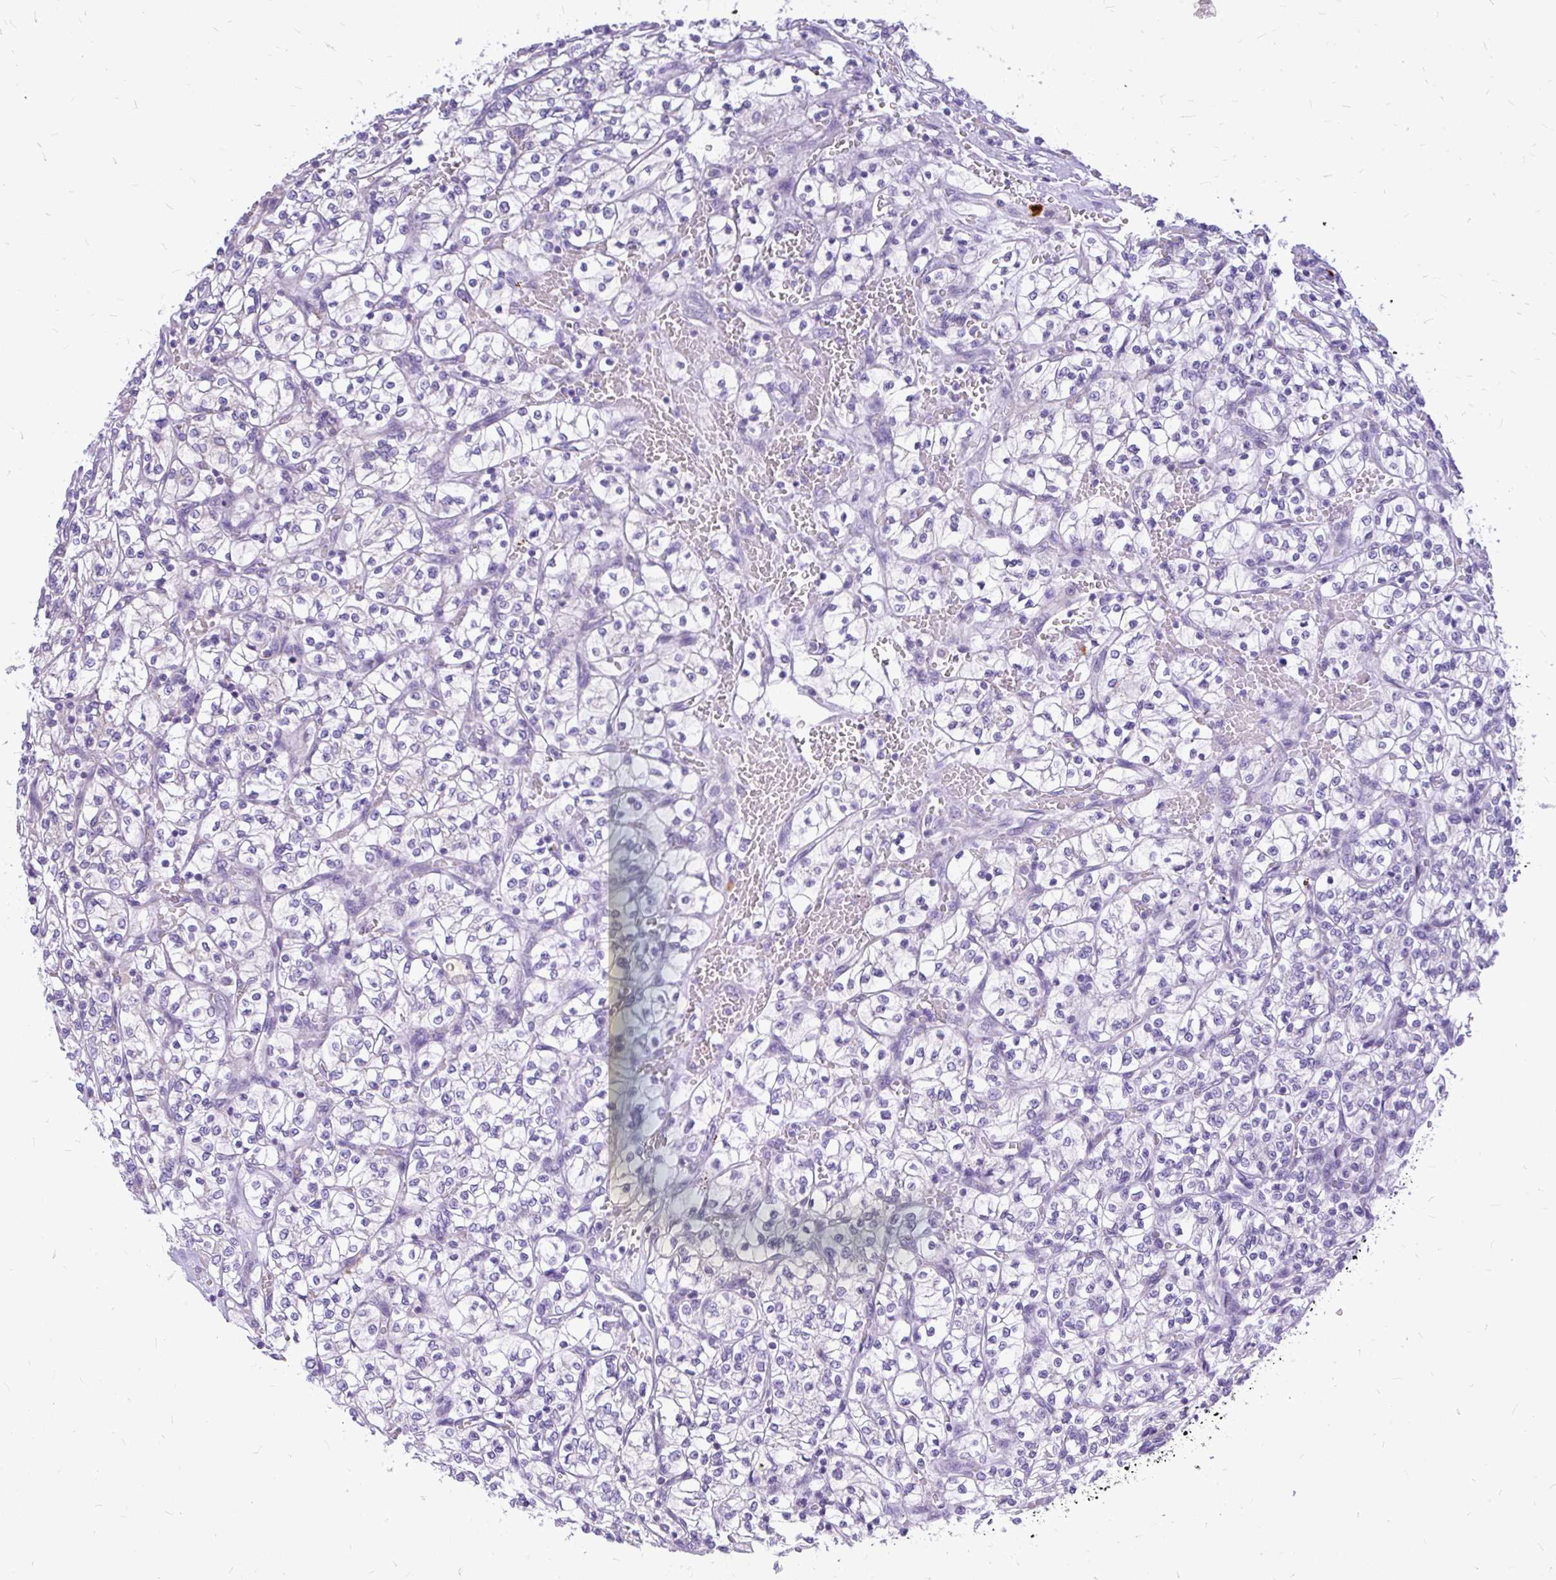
{"staining": {"intensity": "negative", "quantity": "none", "location": "none"}, "tissue": "renal cancer", "cell_type": "Tumor cells", "image_type": "cancer", "snomed": [{"axis": "morphology", "description": "Adenocarcinoma, NOS"}, {"axis": "topography", "description": "Kidney"}], "caption": "DAB (3,3'-diaminobenzidine) immunohistochemical staining of adenocarcinoma (renal) exhibits no significant expression in tumor cells.", "gene": "MAP1LC3A", "patient": {"sex": "female", "age": 64}}